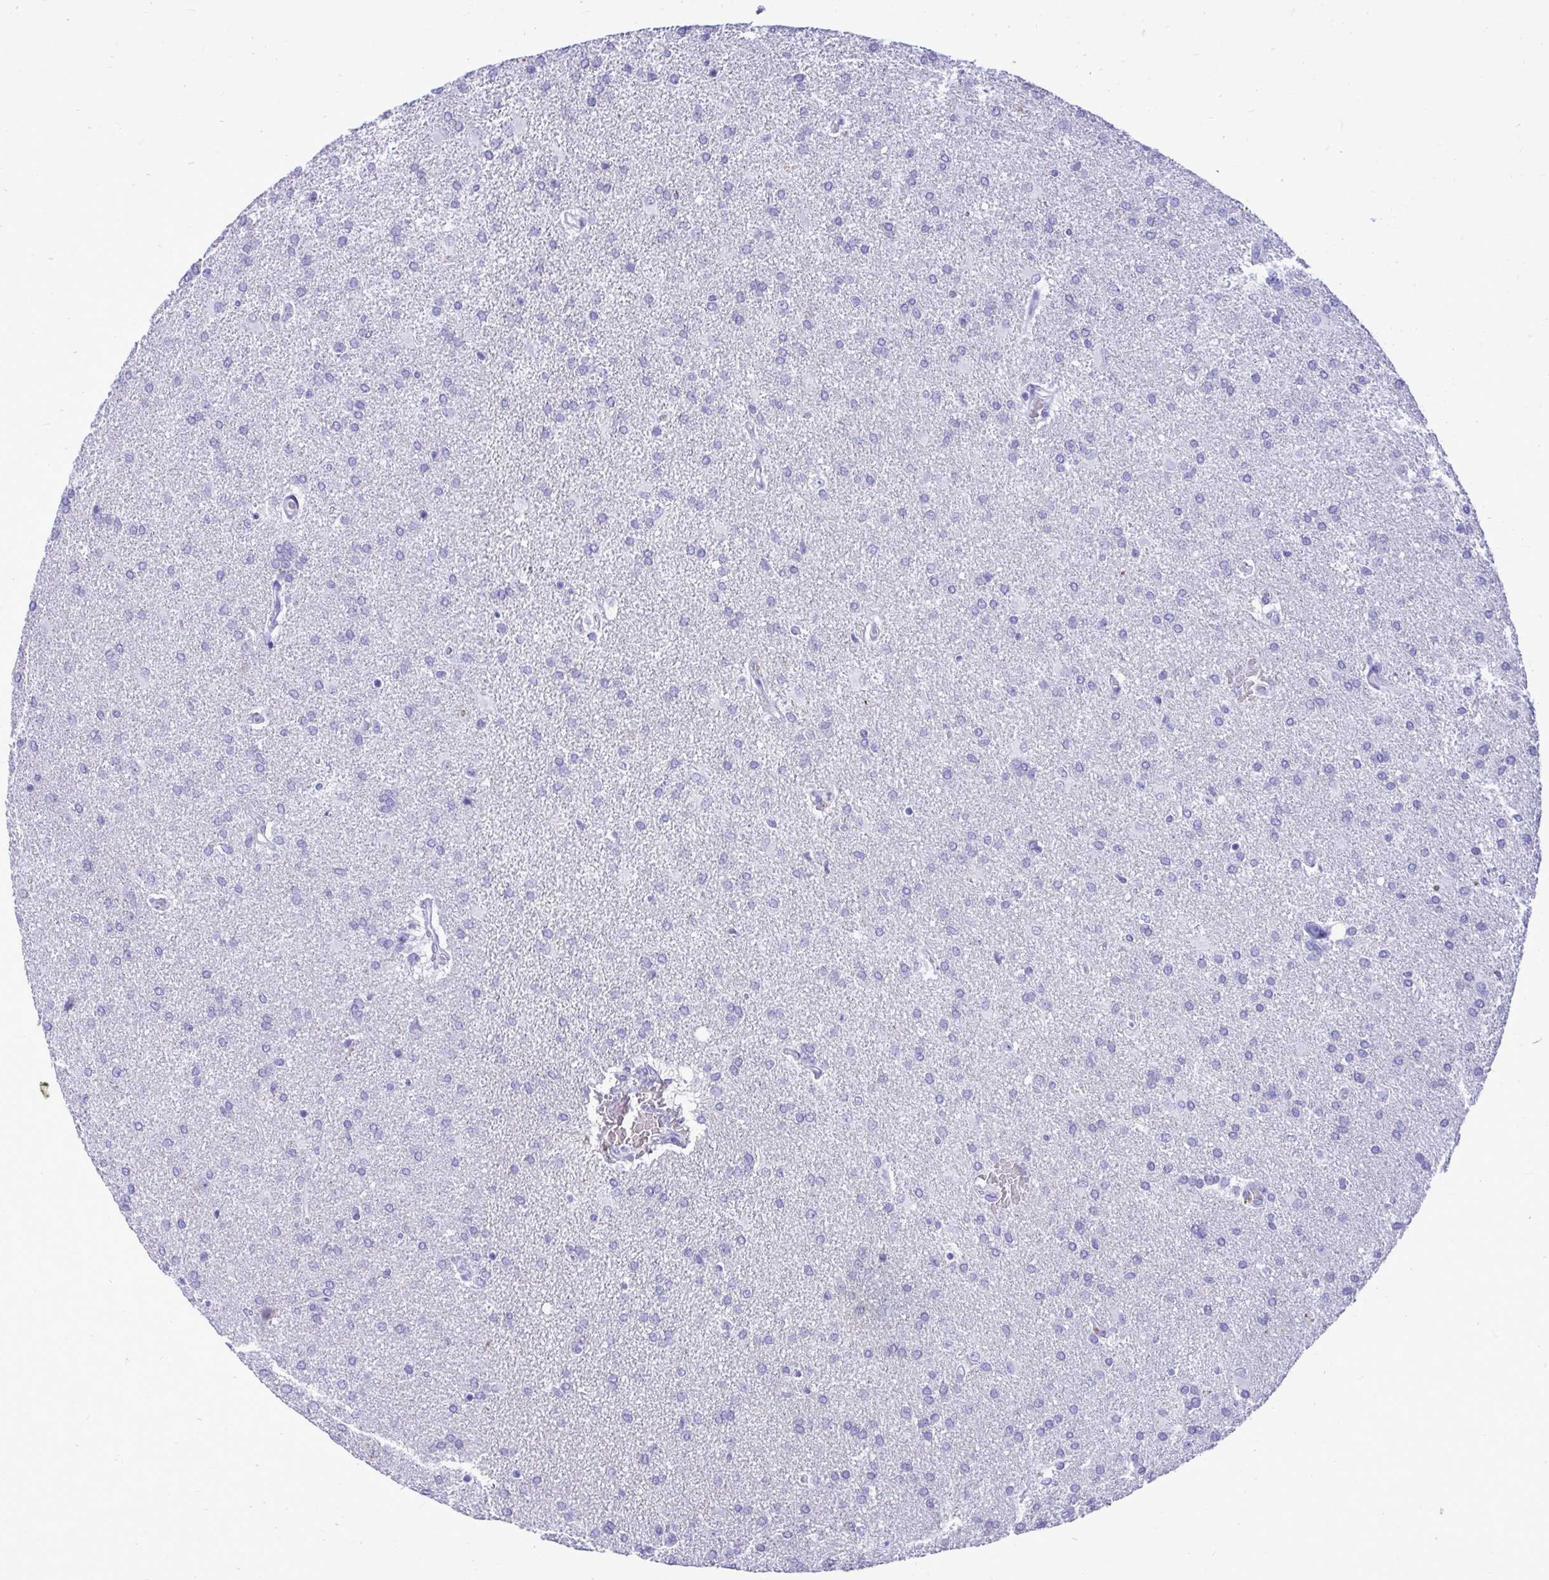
{"staining": {"intensity": "negative", "quantity": "none", "location": "none"}, "tissue": "glioma", "cell_type": "Tumor cells", "image_type": "cancer", "snomed": [{"axis": "morphology", "description": "Glioma, malignant, High grade"}, {"axis": "topography", "description": "Brain"}], "caption": "The photomicrograph exhibits no significant expression in tumor cells of glioma.", "gene": "ANKDD1B", "patient": {"sex": "male", "age": 68}}